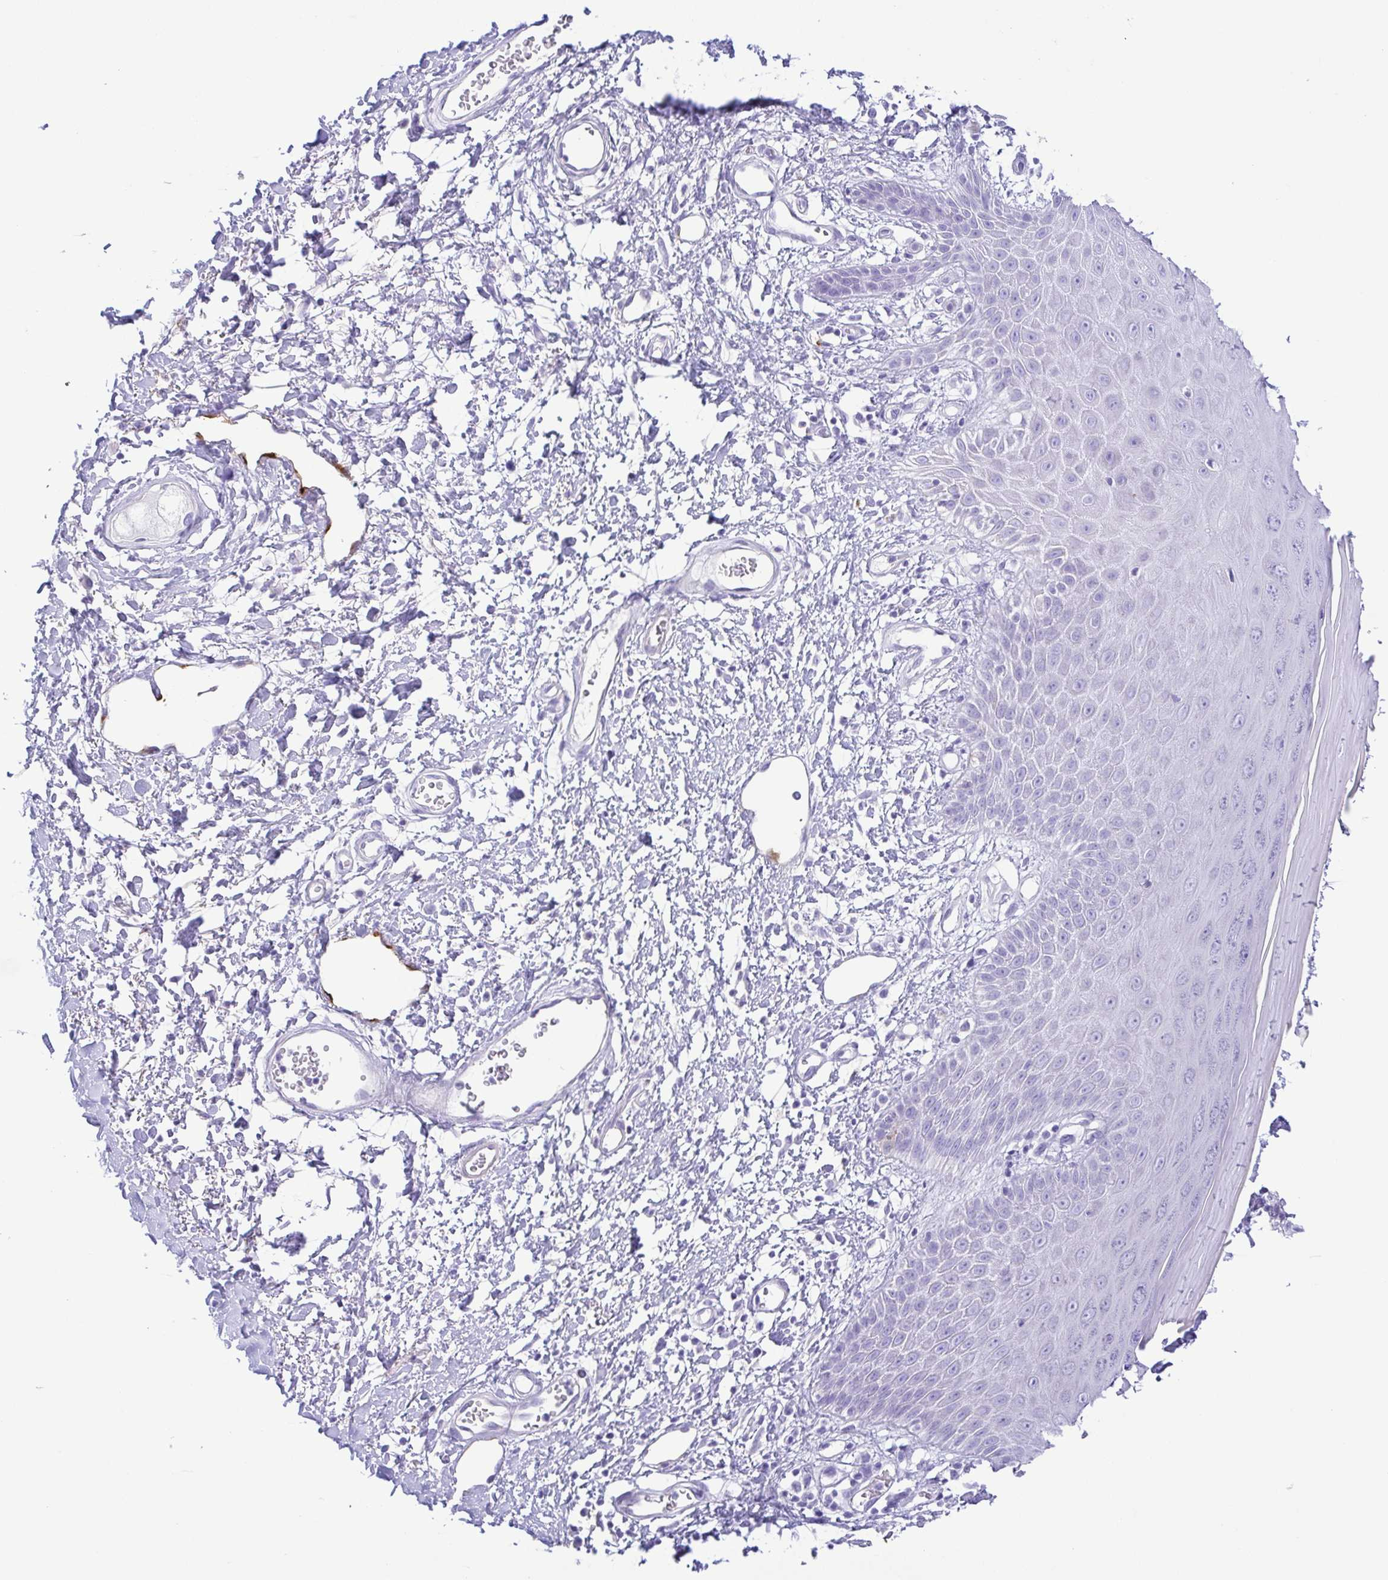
{"staining": {"intensity": "negative", "quantity": "none", "location": "none"}, "tissue": "skin", "cell_type": "Epidermal cells", "image_type": "normal", "snomed": [{"axis": "morphology", "description": "Normal tissue, NOS"}, {"axis": "topography", "description": "Anal"}, {"axis": "topography", "description": "Peripheral nerve tissue"}], "caption": "Micrograph shows no significant protein staining in epidermal cells of normal skin.", "gene": "GPR182", "patient": {"sex": "male", "age": 78}}